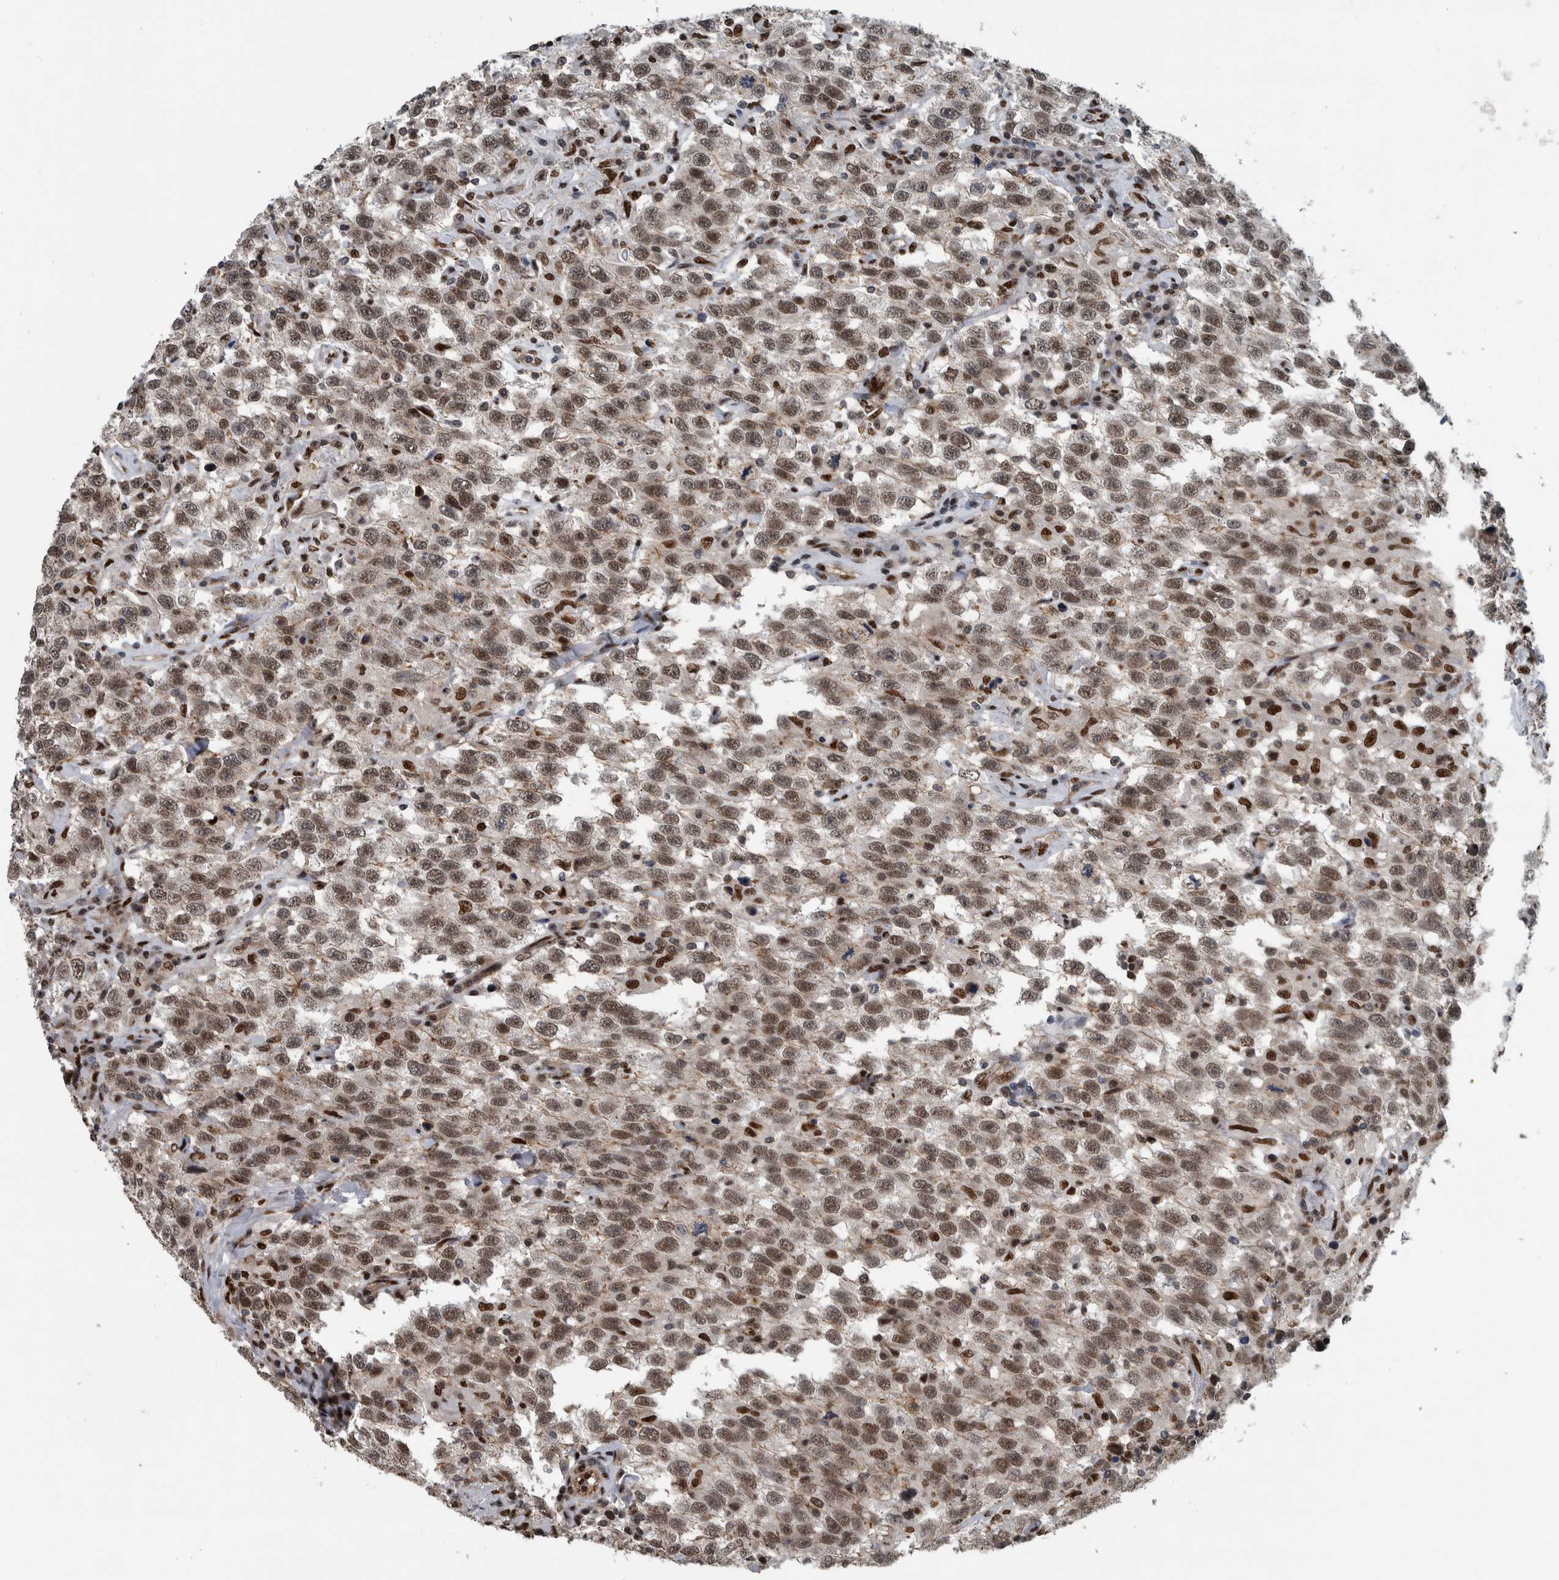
{"staining": {"intensity": "moderate", "quantity": ">75%", "location": "nuclear"}, "tissue": "testis cancer", "cell_type": "Tumor cells", "image_type": "cancer", "snomed": [{"axis": "morphology", "description": "Seminoma, NOS"}, {"axis": "topography", "description": "Testis"}], "caption": "Immunohistochemistry (IHC) of testis cancer demonstrates medium levels of moderate nuclear staining in approximately >75% of tumor cells. (IHC, brightfield microscopy, high magnification).", "gene": "FAM135B", "patient": {"sex": "male", "age": 41}}